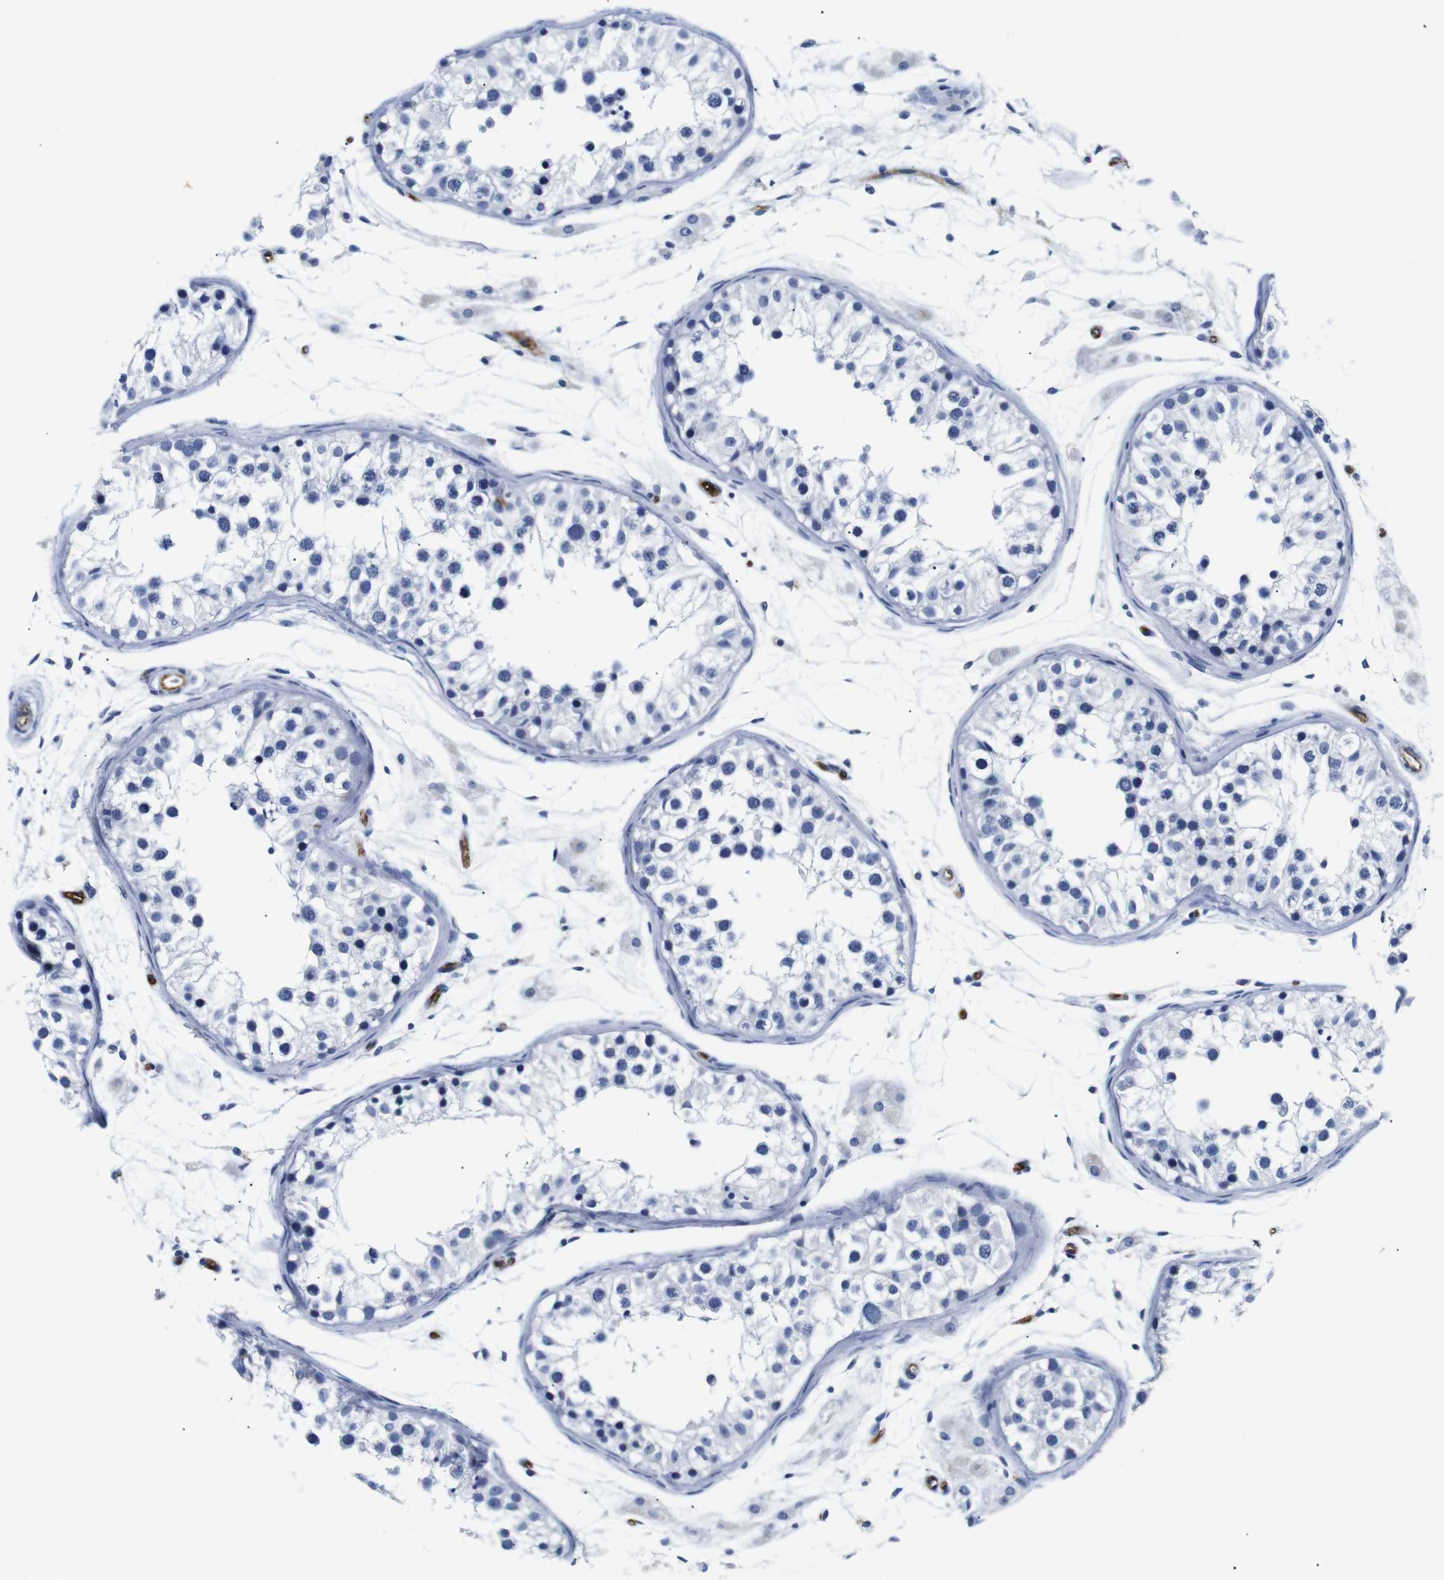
{"staining": {"intensity": "negative", "quantity": "none", "location": "none"}, "tissue": "testis", "cell_type": "Cells in seminiferous ducts", "image_type": "normal", "snomed": [{"axis": "morphology", "description": "Normal tissue, NOS"}, {"axis": "morphology", "description": "Adenocarcinoma, metastatic, NOS"}, {"axis": "topography", "description": "Testis"}], "caption": "Histopathology image shows no significant protein staining in cells in seminiferous ducts of normal testis. (DAB immunohistochemistry (IHC) visualized using brightfield microscopy, high magnification).", "gene": "MUC4", "patient": {"sex": "male", "age": 26}}